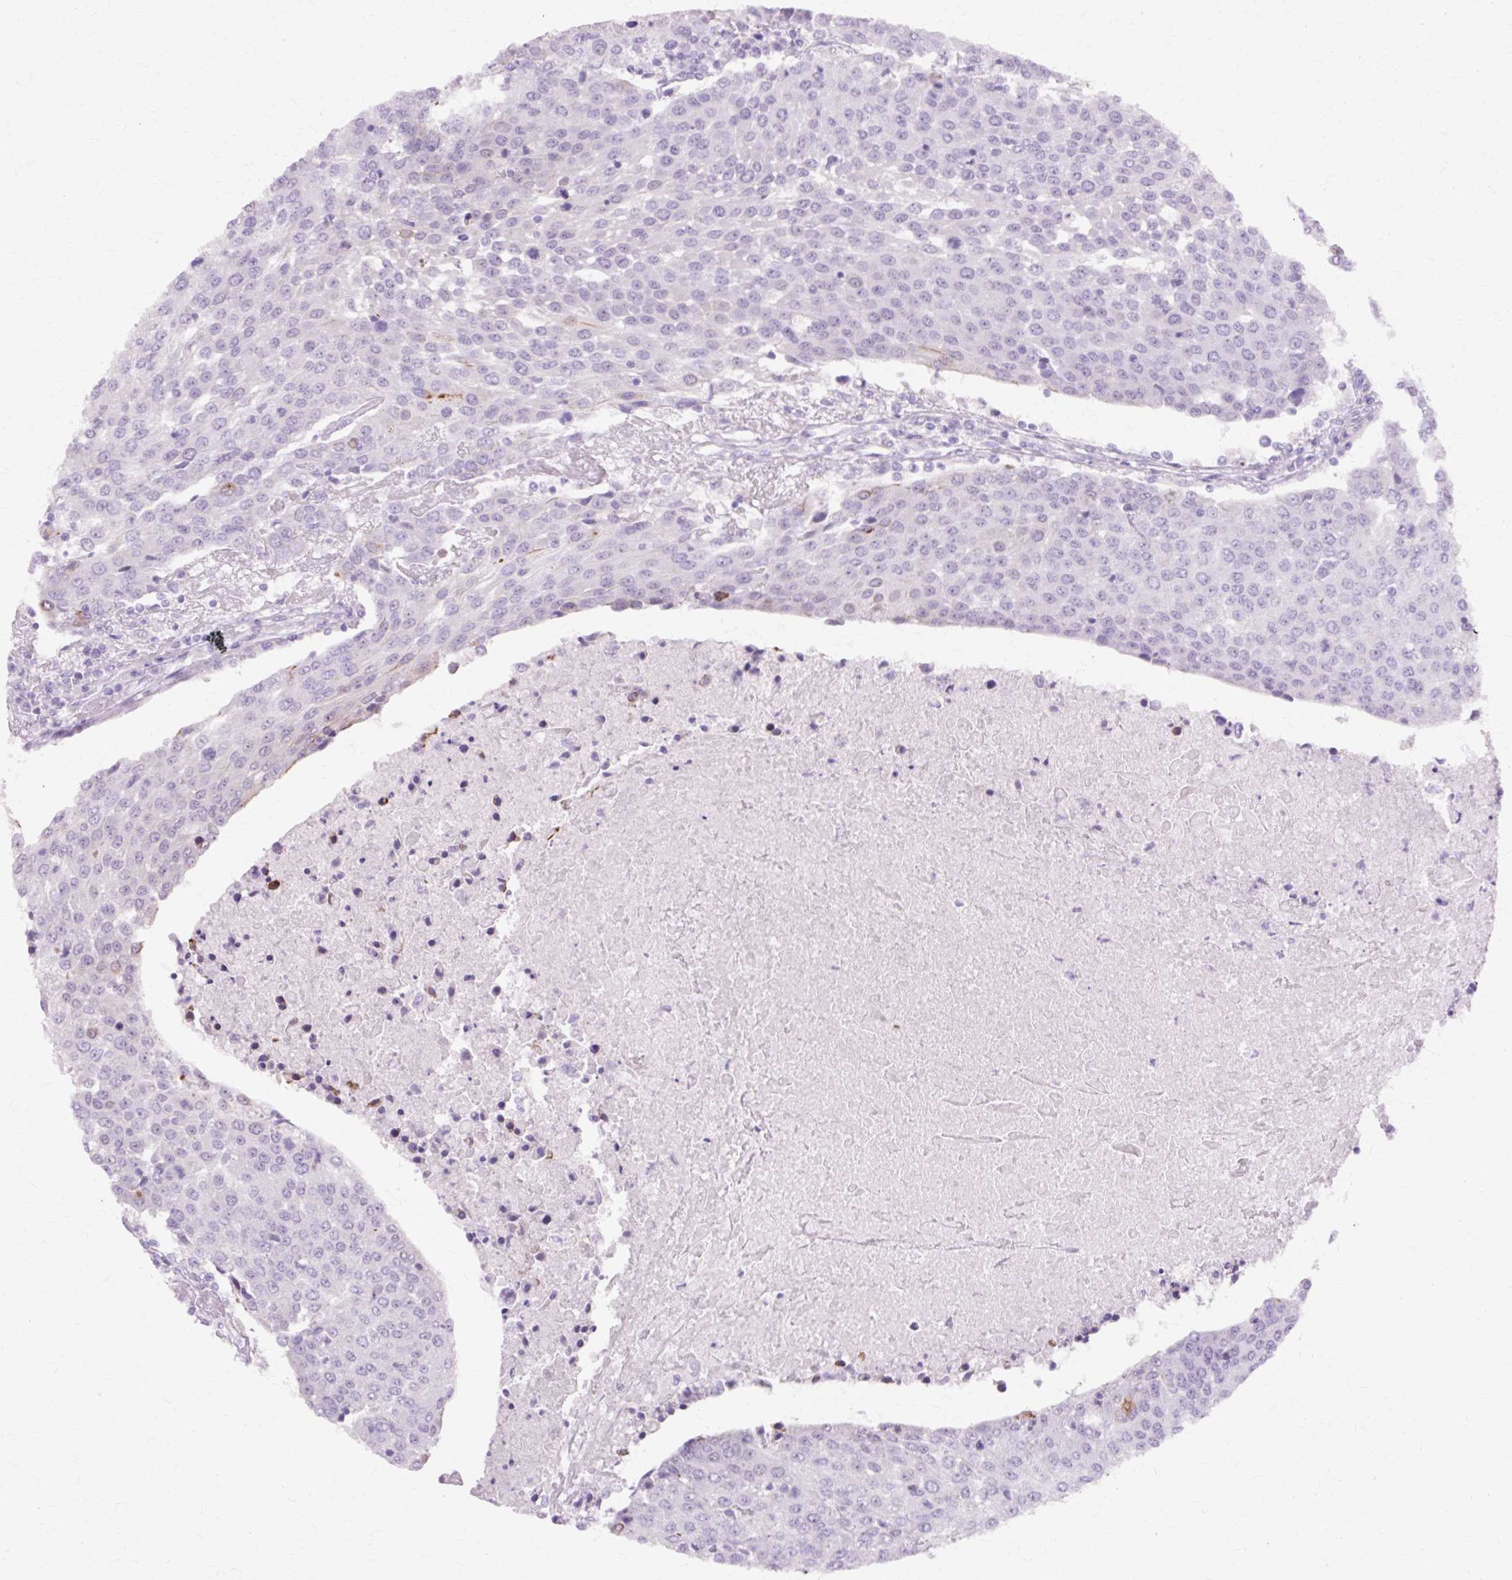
{"staining": {"intensity": "negative", "quantity": "none", "location": "none"}, "tissue": "urothelial cancer", "cell_type": "Tumor cells", "image_type": "cancer", "snomed": [{"axis": "morphology", "description": "Urothelial carcinoma, High grade"}, {"axis": "topography", "description": "Urinary bladder"}], "caption": "The immunohistochemistry (IHC) histopathology image has no significant staining in tumor cells of high-grade urothelial carcinoma tissue. (DAB (3,3'-diaminobenzidine) immunohistochemistry, high magnification).", "gene": "IRX2", "patient": {"sex": "female", "age": 85}}